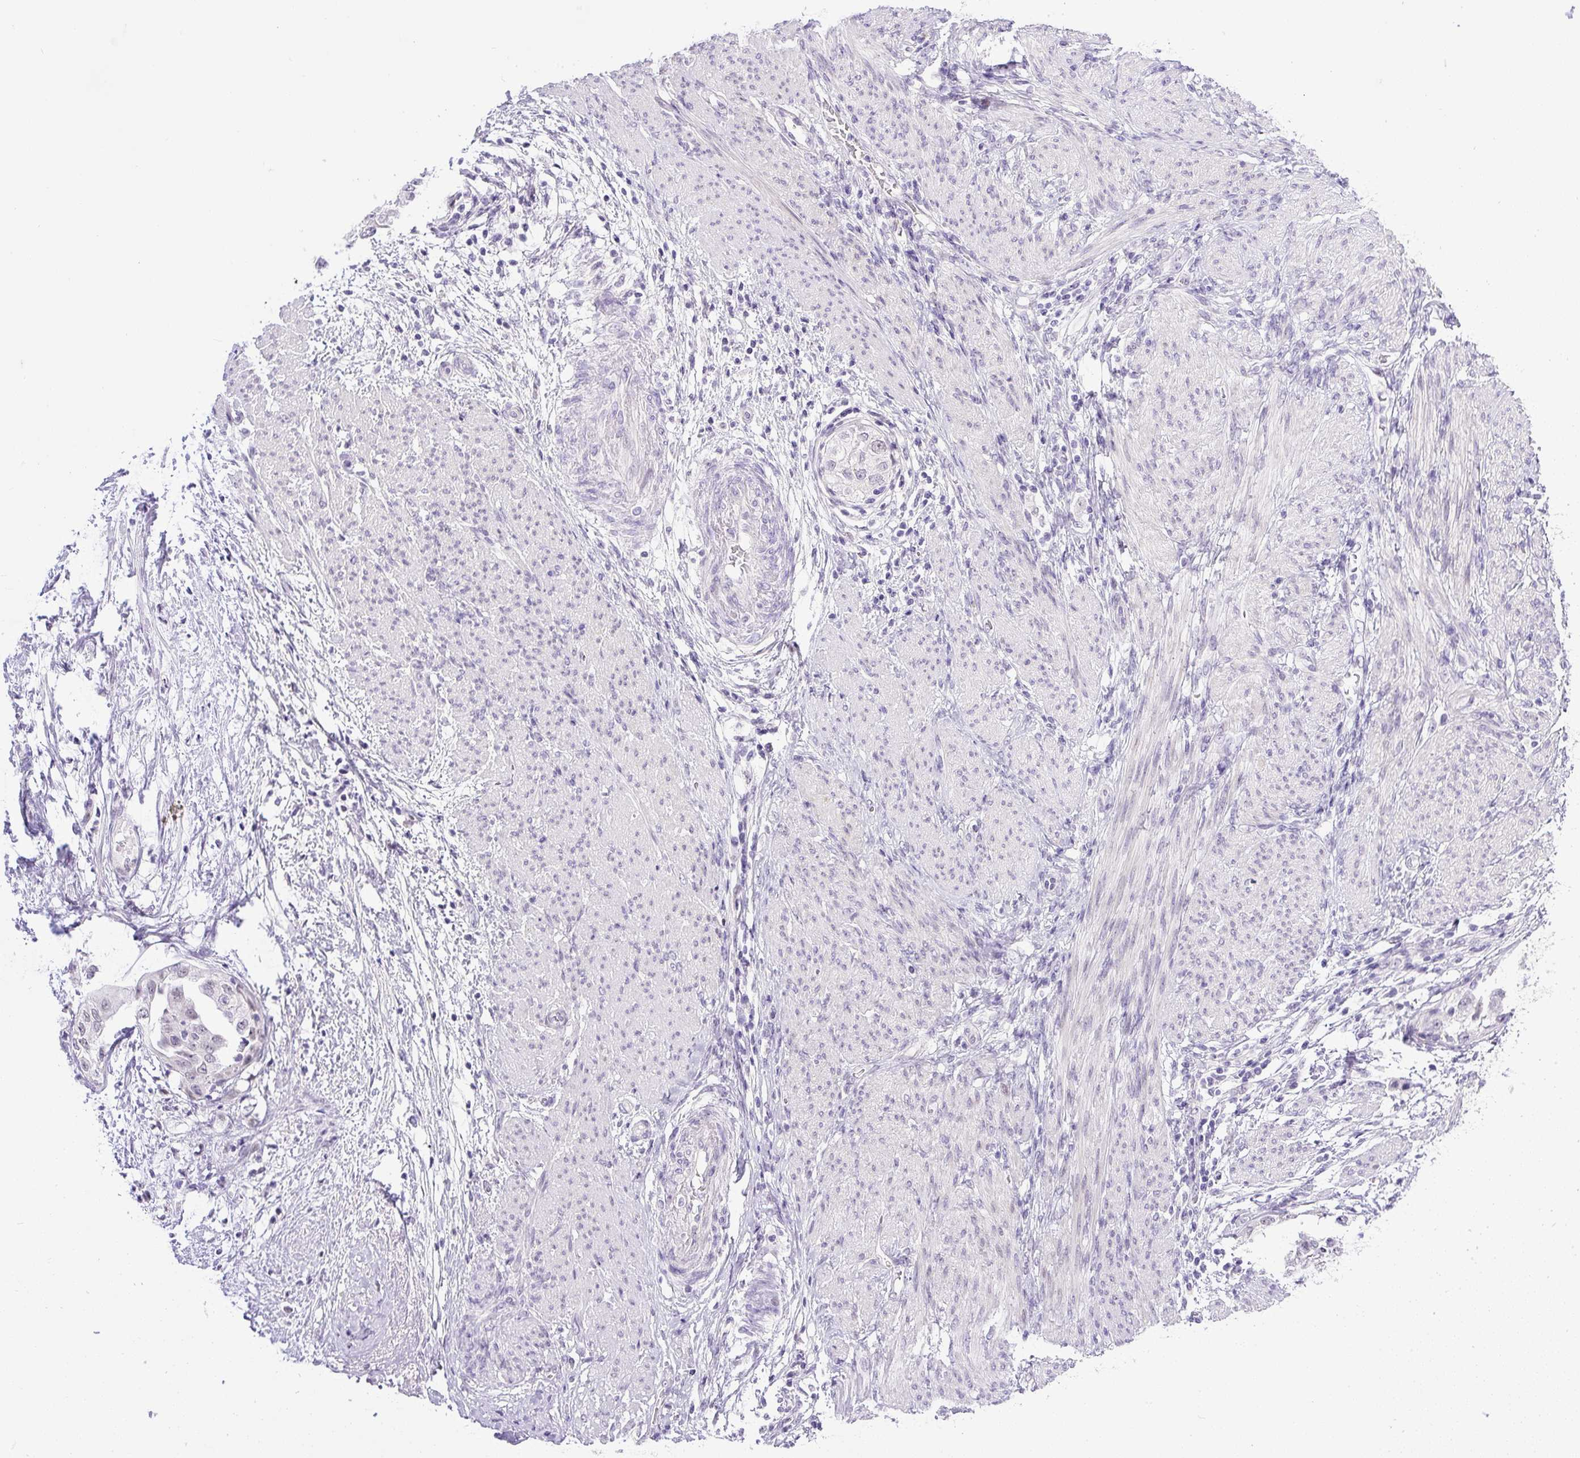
{"staining": {"intensity": "negative", "quantity": "none", "location": "none"}, "tissue": "endometrial cancer", "cell_type": "Tumor cells", "image_type": "cancer", "snomed": [{"axis": "morphology", "description": "Adenocarcinoma, NOS"}, {"axis": "topography", "description": "Endometrium"}], "caption": "Tumor cells show no significant expression in adenocarcinoma (endometrial).", "gene": "WNT10B", "patient": {"sex": "female", "age": 85}}